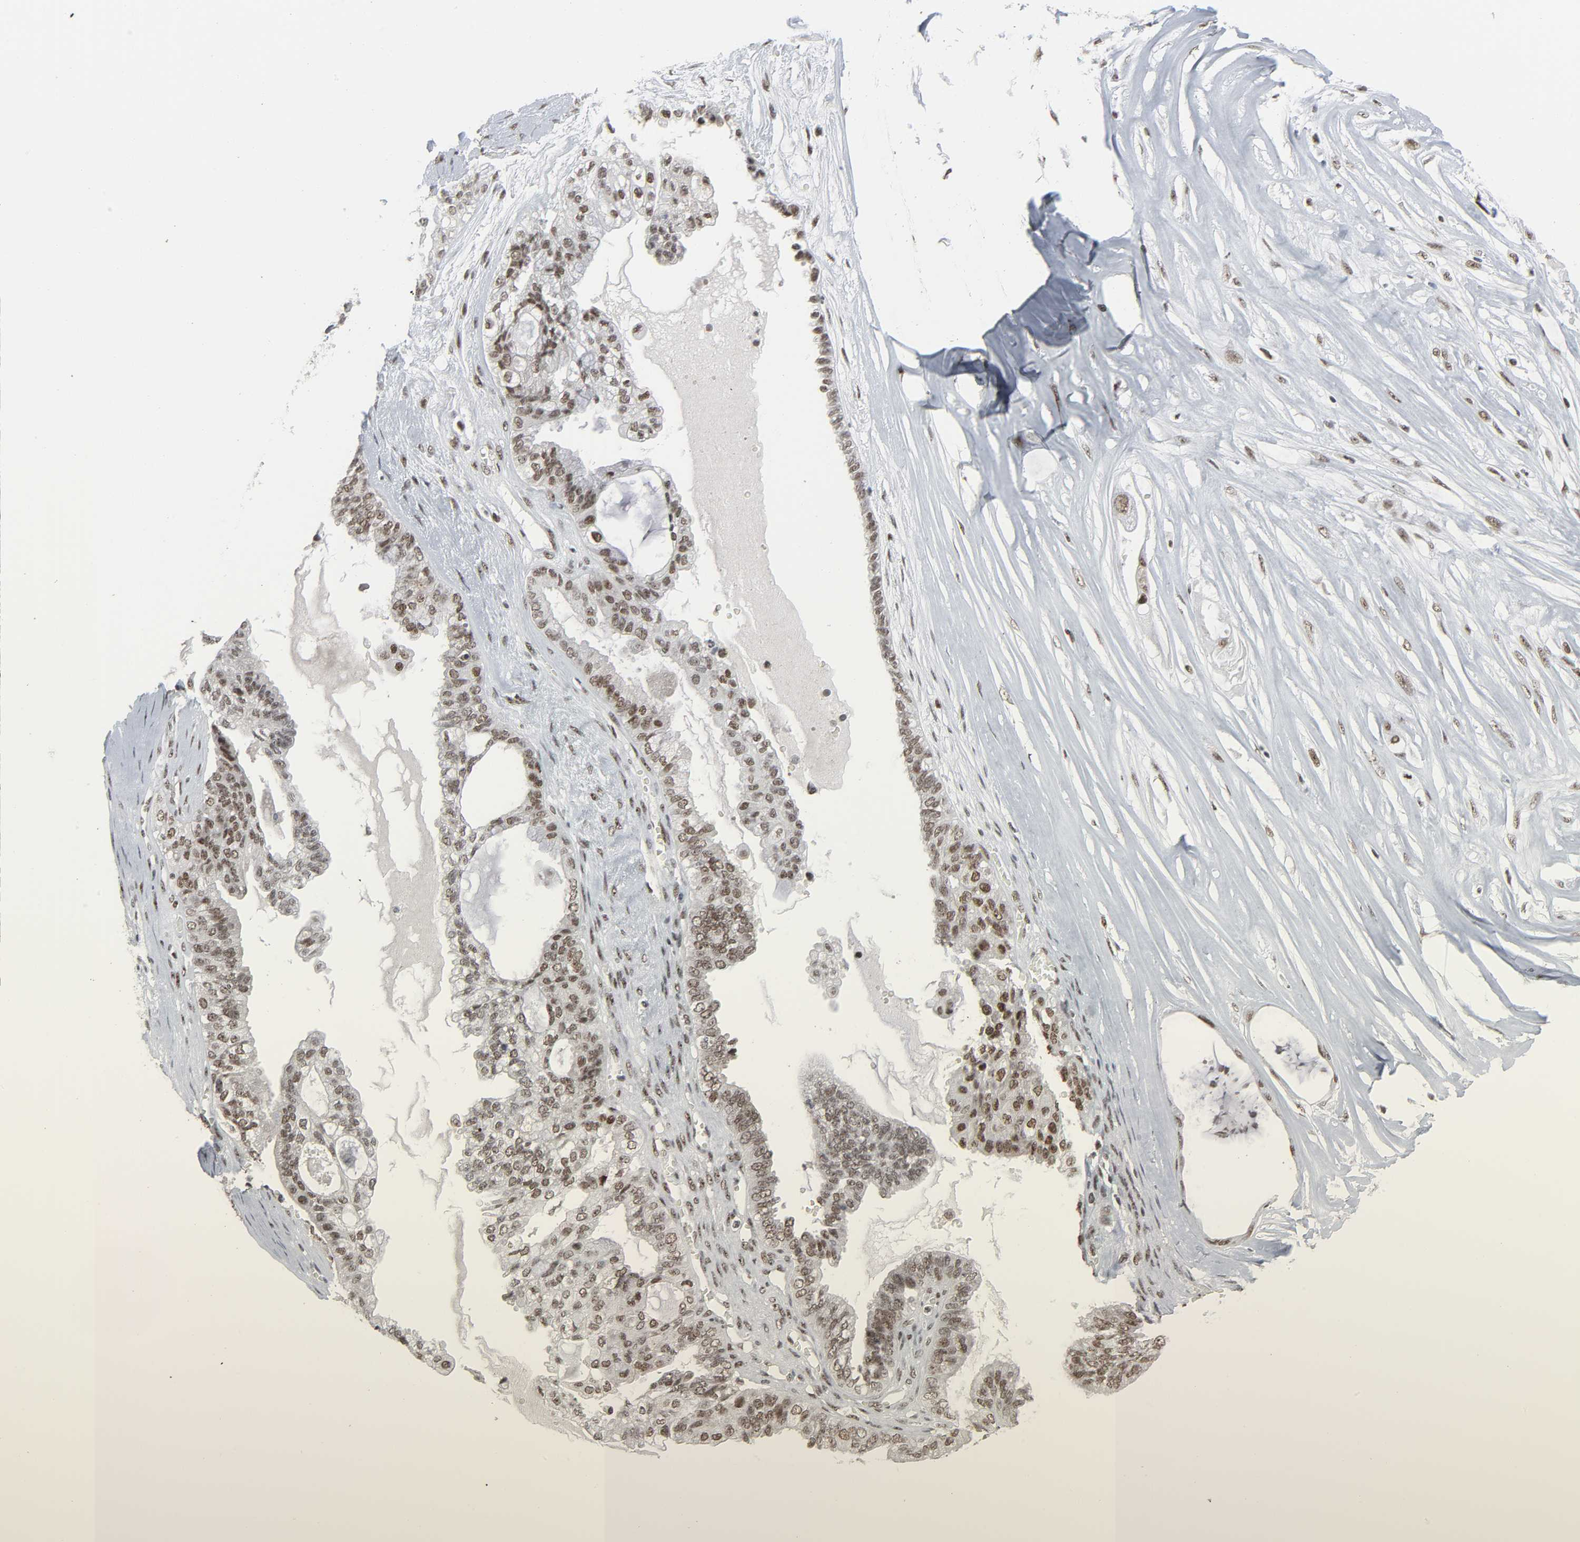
{"staining": {"intensity": "moderate", "quantity": ">75%", "location": "nuclear"}, "tissue": "ovarian cancer", "cell_type": "Tumor cells", "image_type": "cancer", "snomed": [{"axis": "morphology", "description": "Carcinoma, NOS"}, {"axis": "morphology", "description": "Carcinoma, endometroid"}, {"axis": "topography", "description": "Ovary"}], "caption": "Immunohistochemical staining of human ovarian cancer exhibits moderate nuclear protein expression in about >75% of tumor cells.", "gene": "CDK7", "patient": {"sex": "female", "age": 50}}